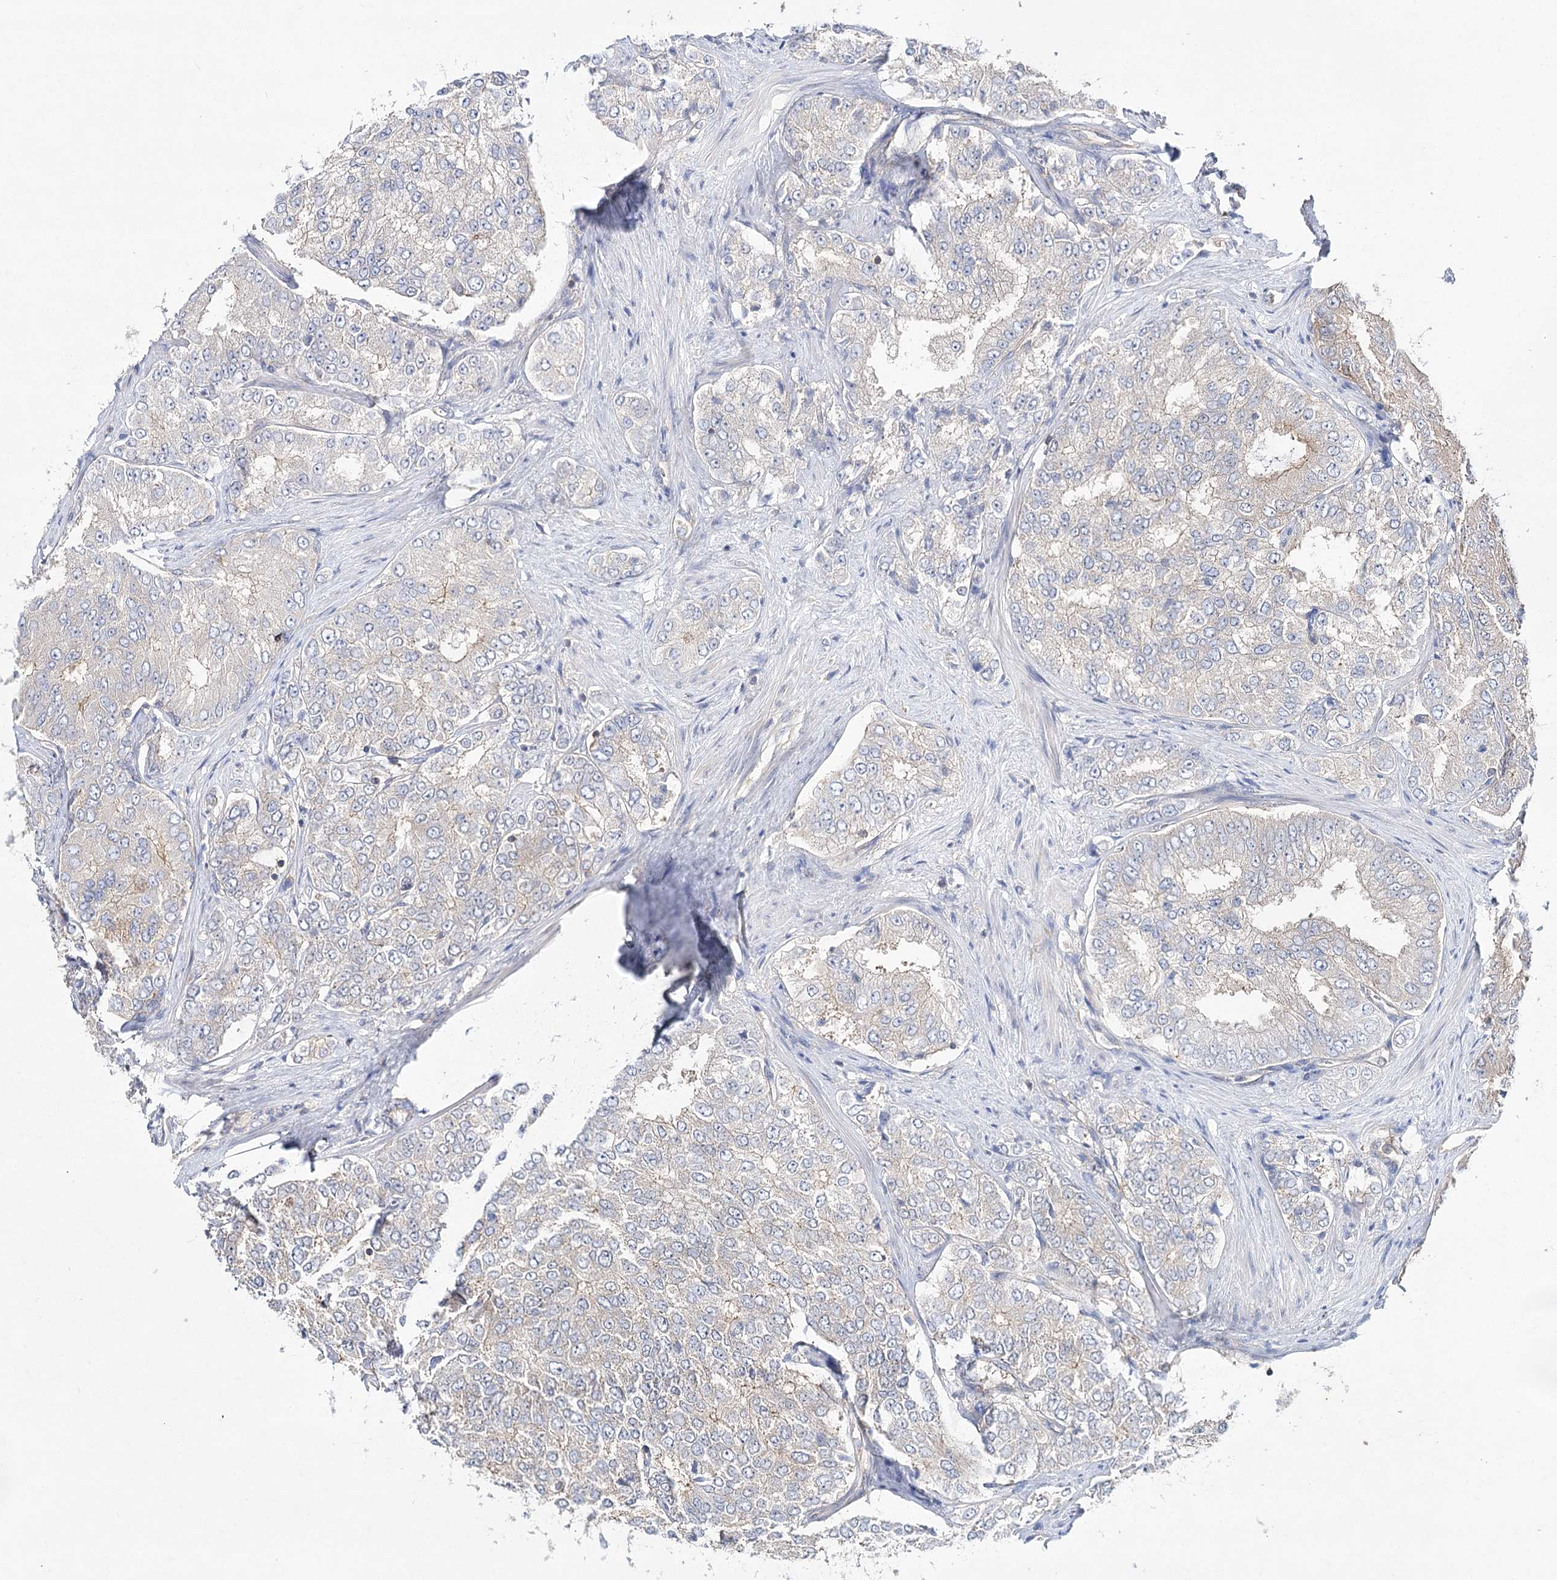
{"staining": {"intensity": "weak", "quantity": "25%-75%", "location": "cytoplasmic/membranous"}, "tissue": "prostate cancer", "cell_type": "Tumor cells", "image_type": "cancer", "snomed": [{"axis": "morphology", "description": "Adenocarcinoma, High grade"}, {"axis": "topography", "description": "Prostate"}], "caption": "This photomicrograph displays IHC staining of human high-grade adenocarcinoma (prostate), with low weak cytoplasmic/membranous expression in approximately 25%-75% of tumor cells.", "gene": "ABRAXAS2", "patient": {"sex": "male", "age": 58}}